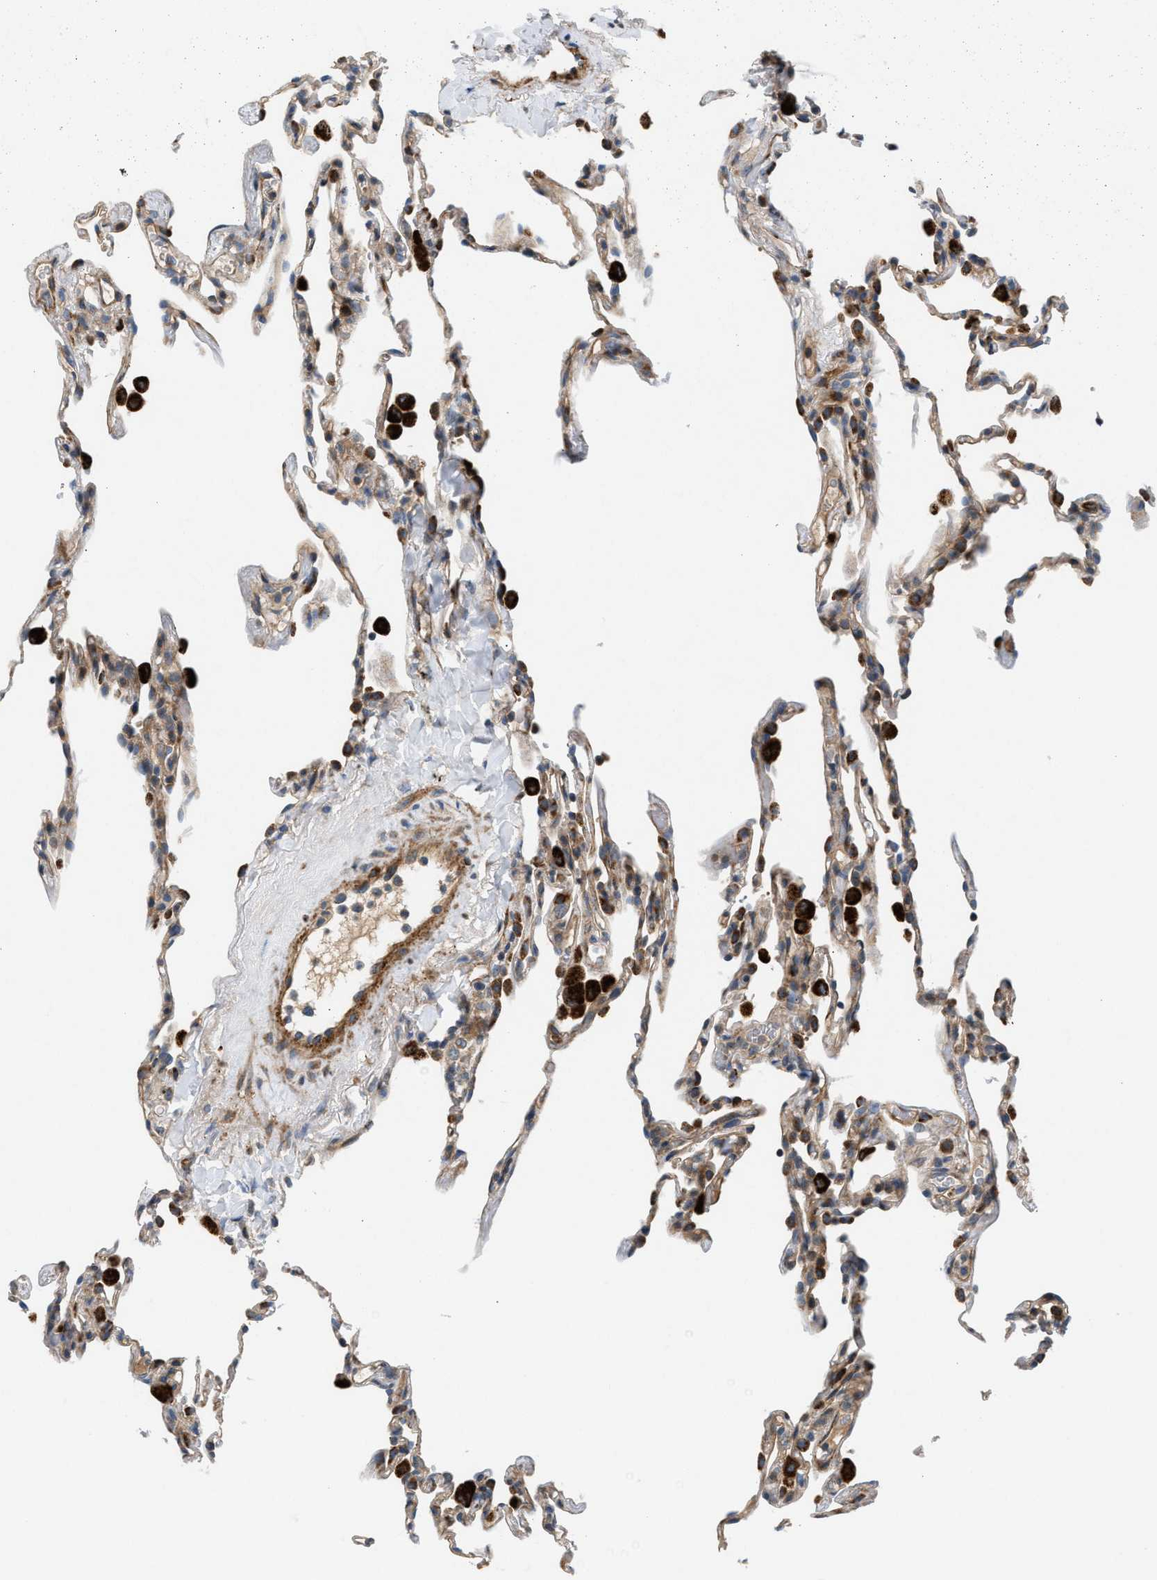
{"staining": {"intensity": "weak", "quantity": "25%-75%", "location": "cytoplasmic/membranous"}, "tissue": "lung", "cell_type": "Alveolar cells", "image_type": "normal", "snomed": [{"axis": "morphology", "description": "Normal tissue, NOS"}, {"axis": "topography", "description": "Lung"}], "caption": "DAB immunohistochemical staining of benign human lung reveals weak cytoplasmic/membranous protein expression in about 25%-75% of alveolar cells.", "gene": "CYB5D1", "patient": {"sex": "male", "age": 59}}